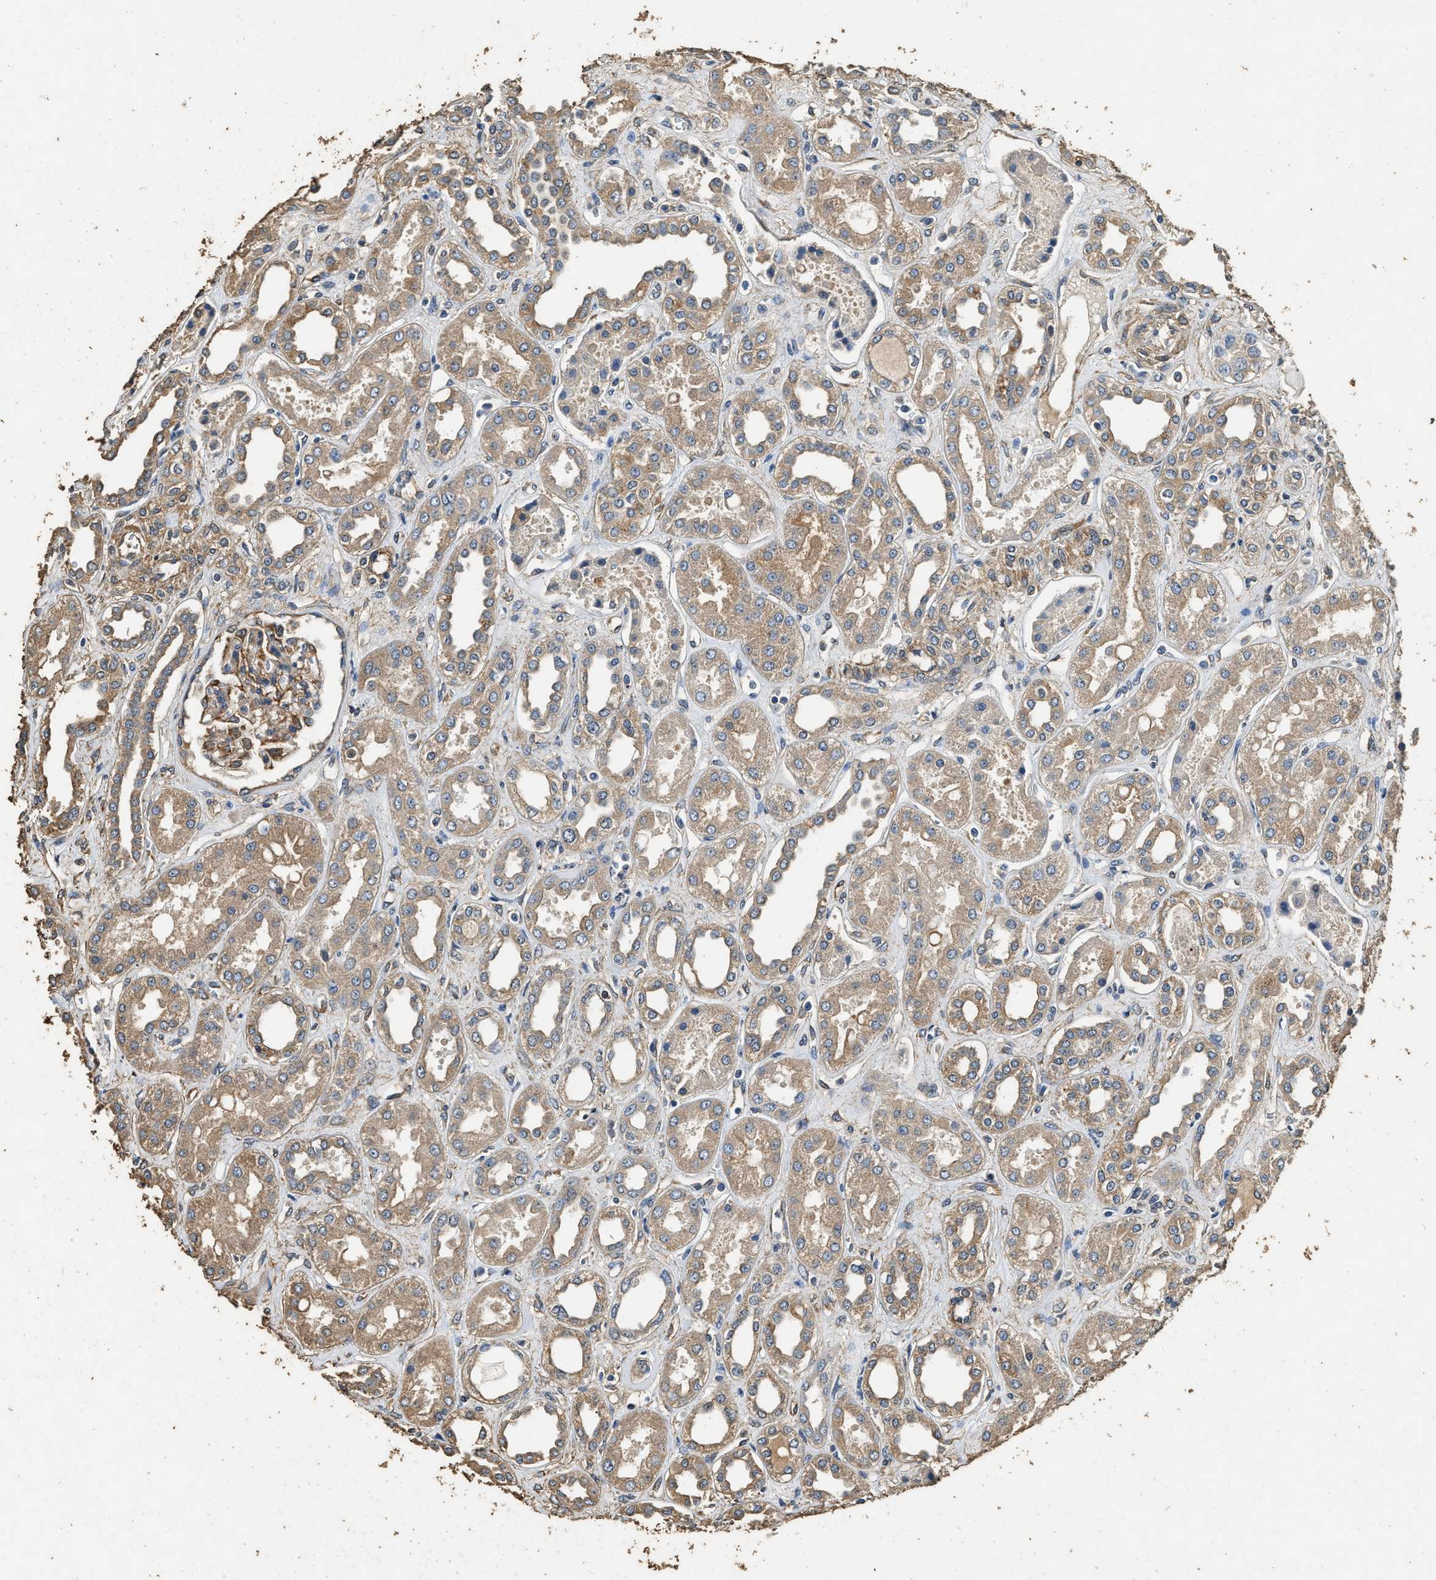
{"staining": {"intensity": "moderate", "quantity": ">75%", "location": "cytoplasmic/membranous"}, "tissue": "kidney", "cell_type": "Cells in glomeruli", "image_type": "normal", "snomed": [{"axis": "morphology", "description": "Normal tissue, NOS"}, {"axis": "topography", "description": "Kidney"}], "caption": "Moderate cytoplasmic/membranous protein staining is appreciated in approximately >75% of cells in glomeruli in kidney. (Brightfield microscopy of DAB IHC at high magnification).", "gene": "MIB1", "patient": {"sex": "male", "age": 59}}